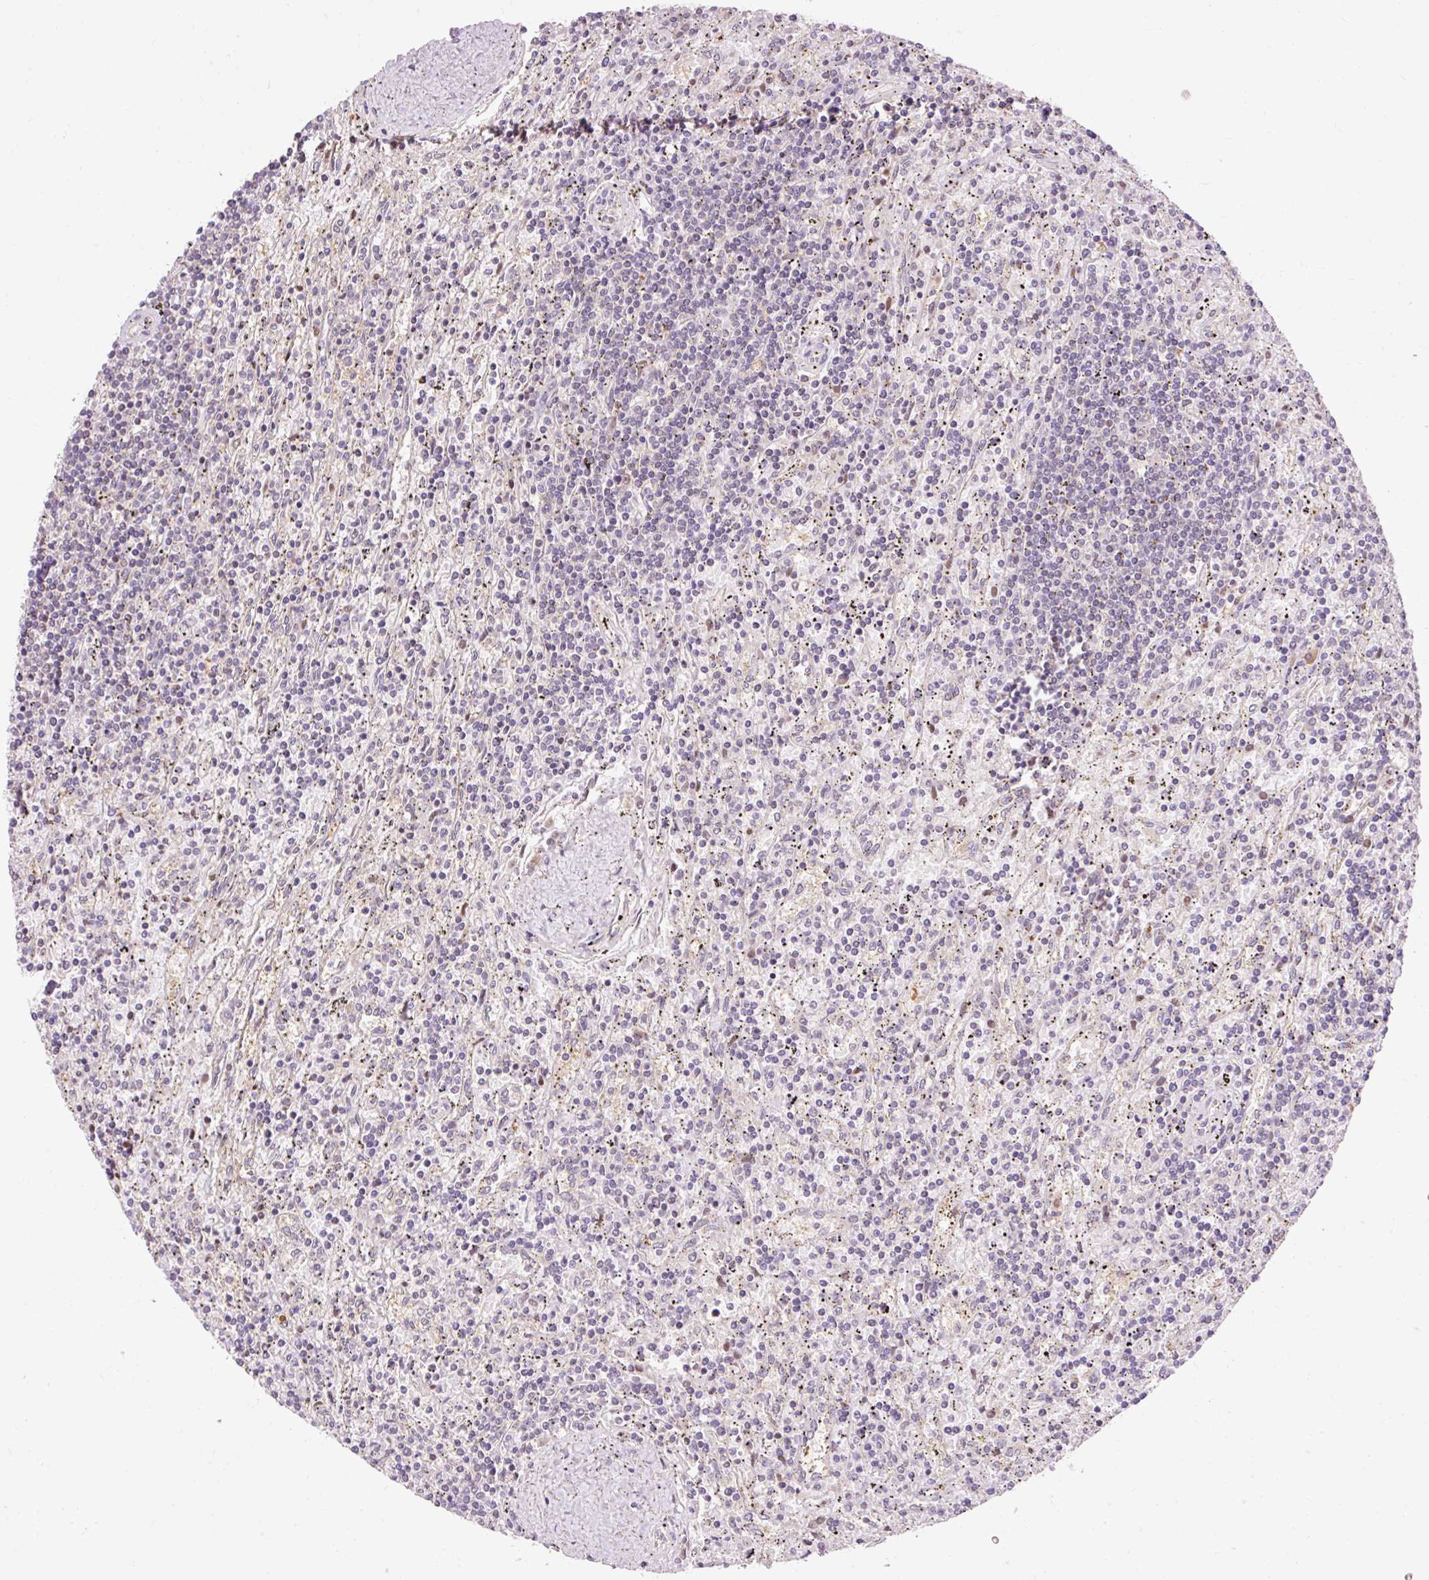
{"staining": {"intensity": "negative", "quantity": "none", "location": "none"}, "tissue": "lymphoma", "cell_type": "Tumor cells", "image_type": "cancer", "snomed": [{"axis": "morphology", "description": "Malignant lymphoma, non-Hodgkin's type, Low grade"}, {"axis": "topography", "description": "Spleen"}], "caption": "This is a histopathology image of IHC staining of malignant lymphoma, non-Hodgkin's type (low-grade), which shows no expression in tumor cells. Brightfield microscopy of IHC stained with DAB (brown) and hematoxylin (blue), captured at high magnification.", "gene": "IMMT", "patient": {"sex": "male", "age": 76}}